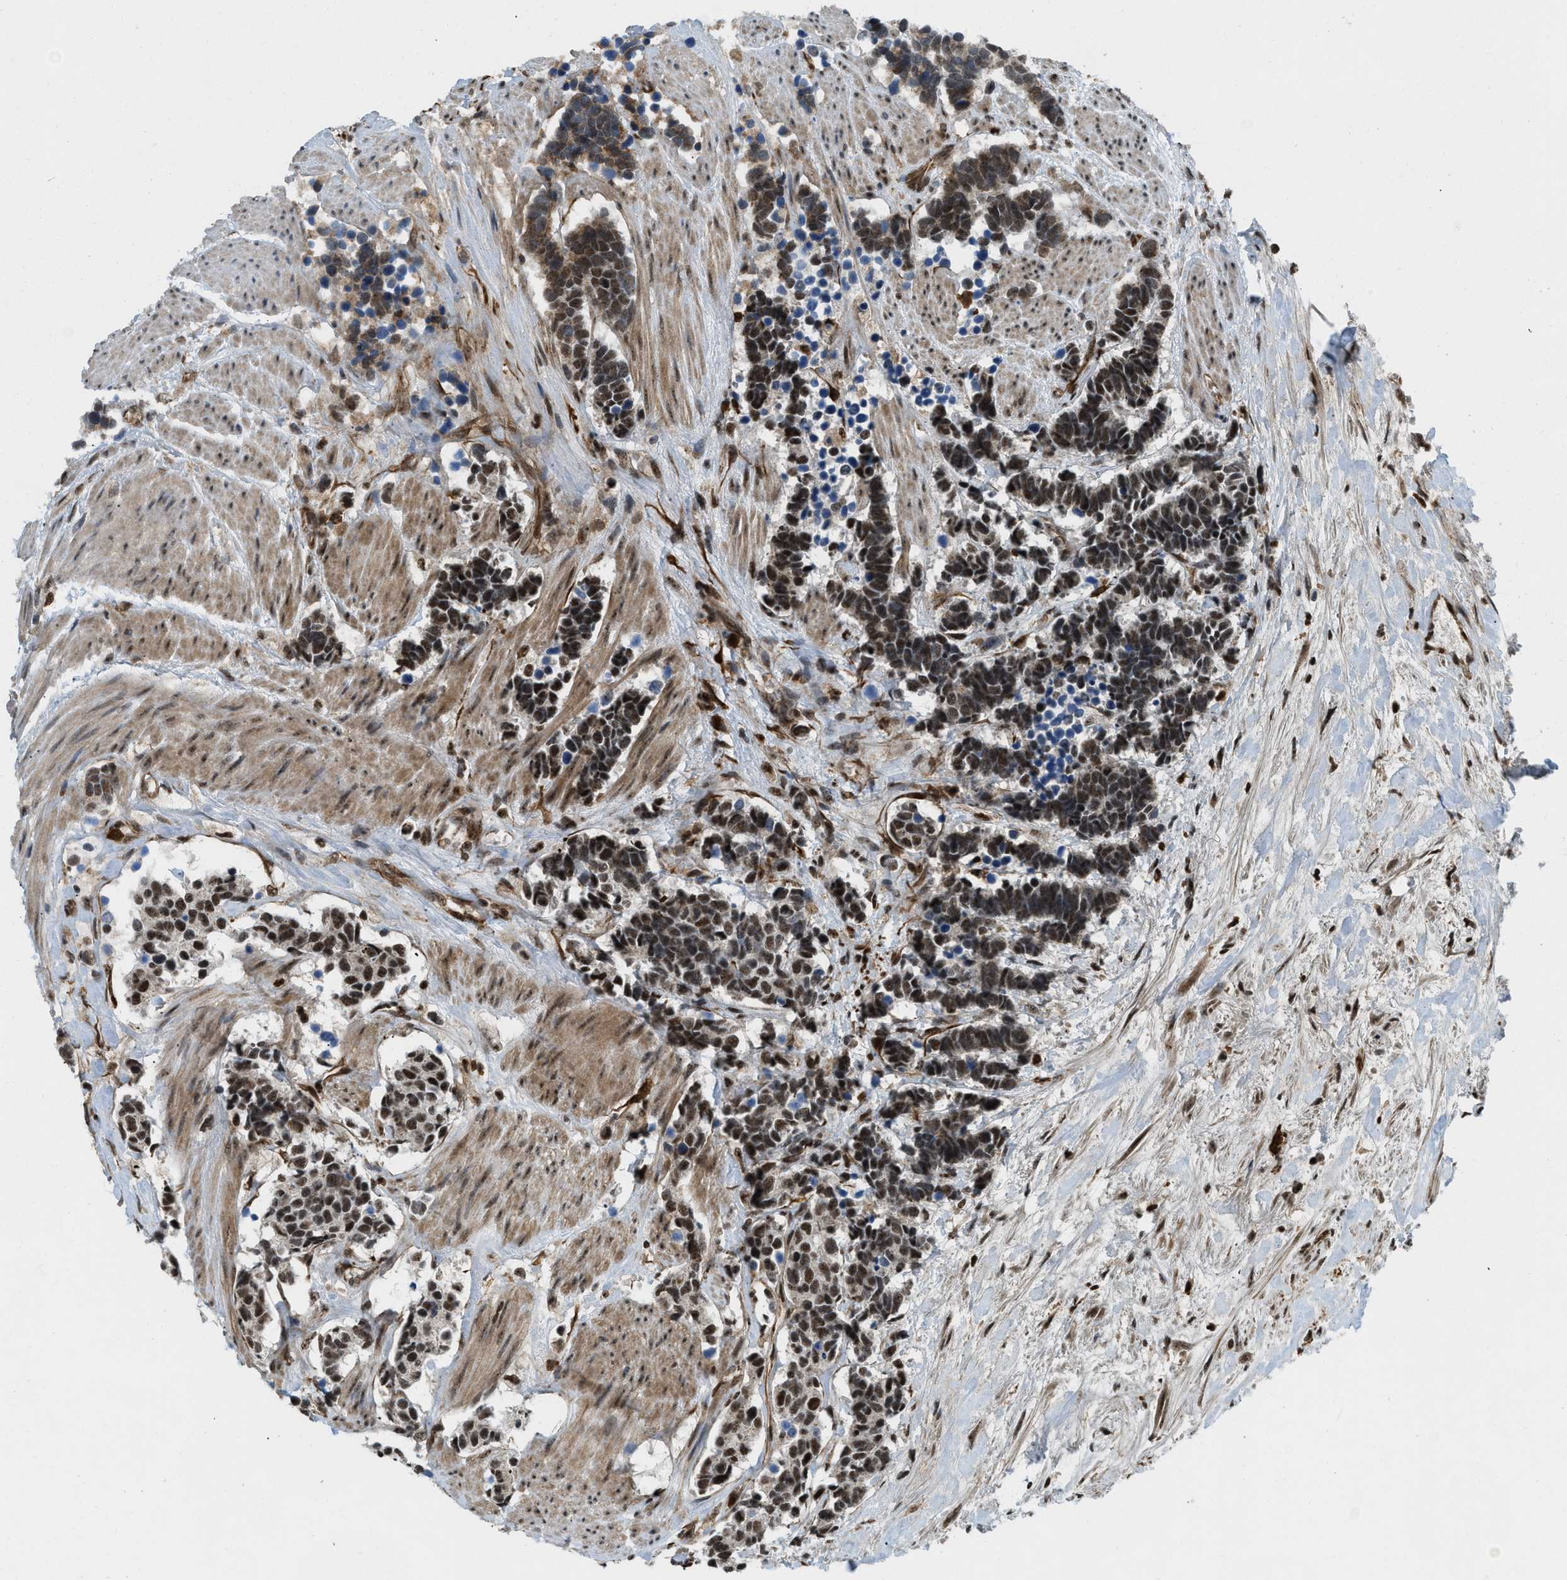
{"staining": {"intensity": "moderate", "quantity": ">75%", "location": "nuclear"}, "tissue": "carcinoid", "cell_type": "Tumor cells", "image_type": "cancer", "snomed": [{"axis": "morphology", "description": "Carcinoma, NOS"}, {"axis": "morphology", "description": "Carcinoid, malignant, NOS"}, {"axis": "topography", "description": "Urinary bladder"}], "caption": "Immunohistochemistry (IHC) of human carcinoma reveals medium levels of moderate nuclear positivity in about >75% of tumor cells.", "gene": "E2F1", "patient": {"sex": "male", "age": 57}}